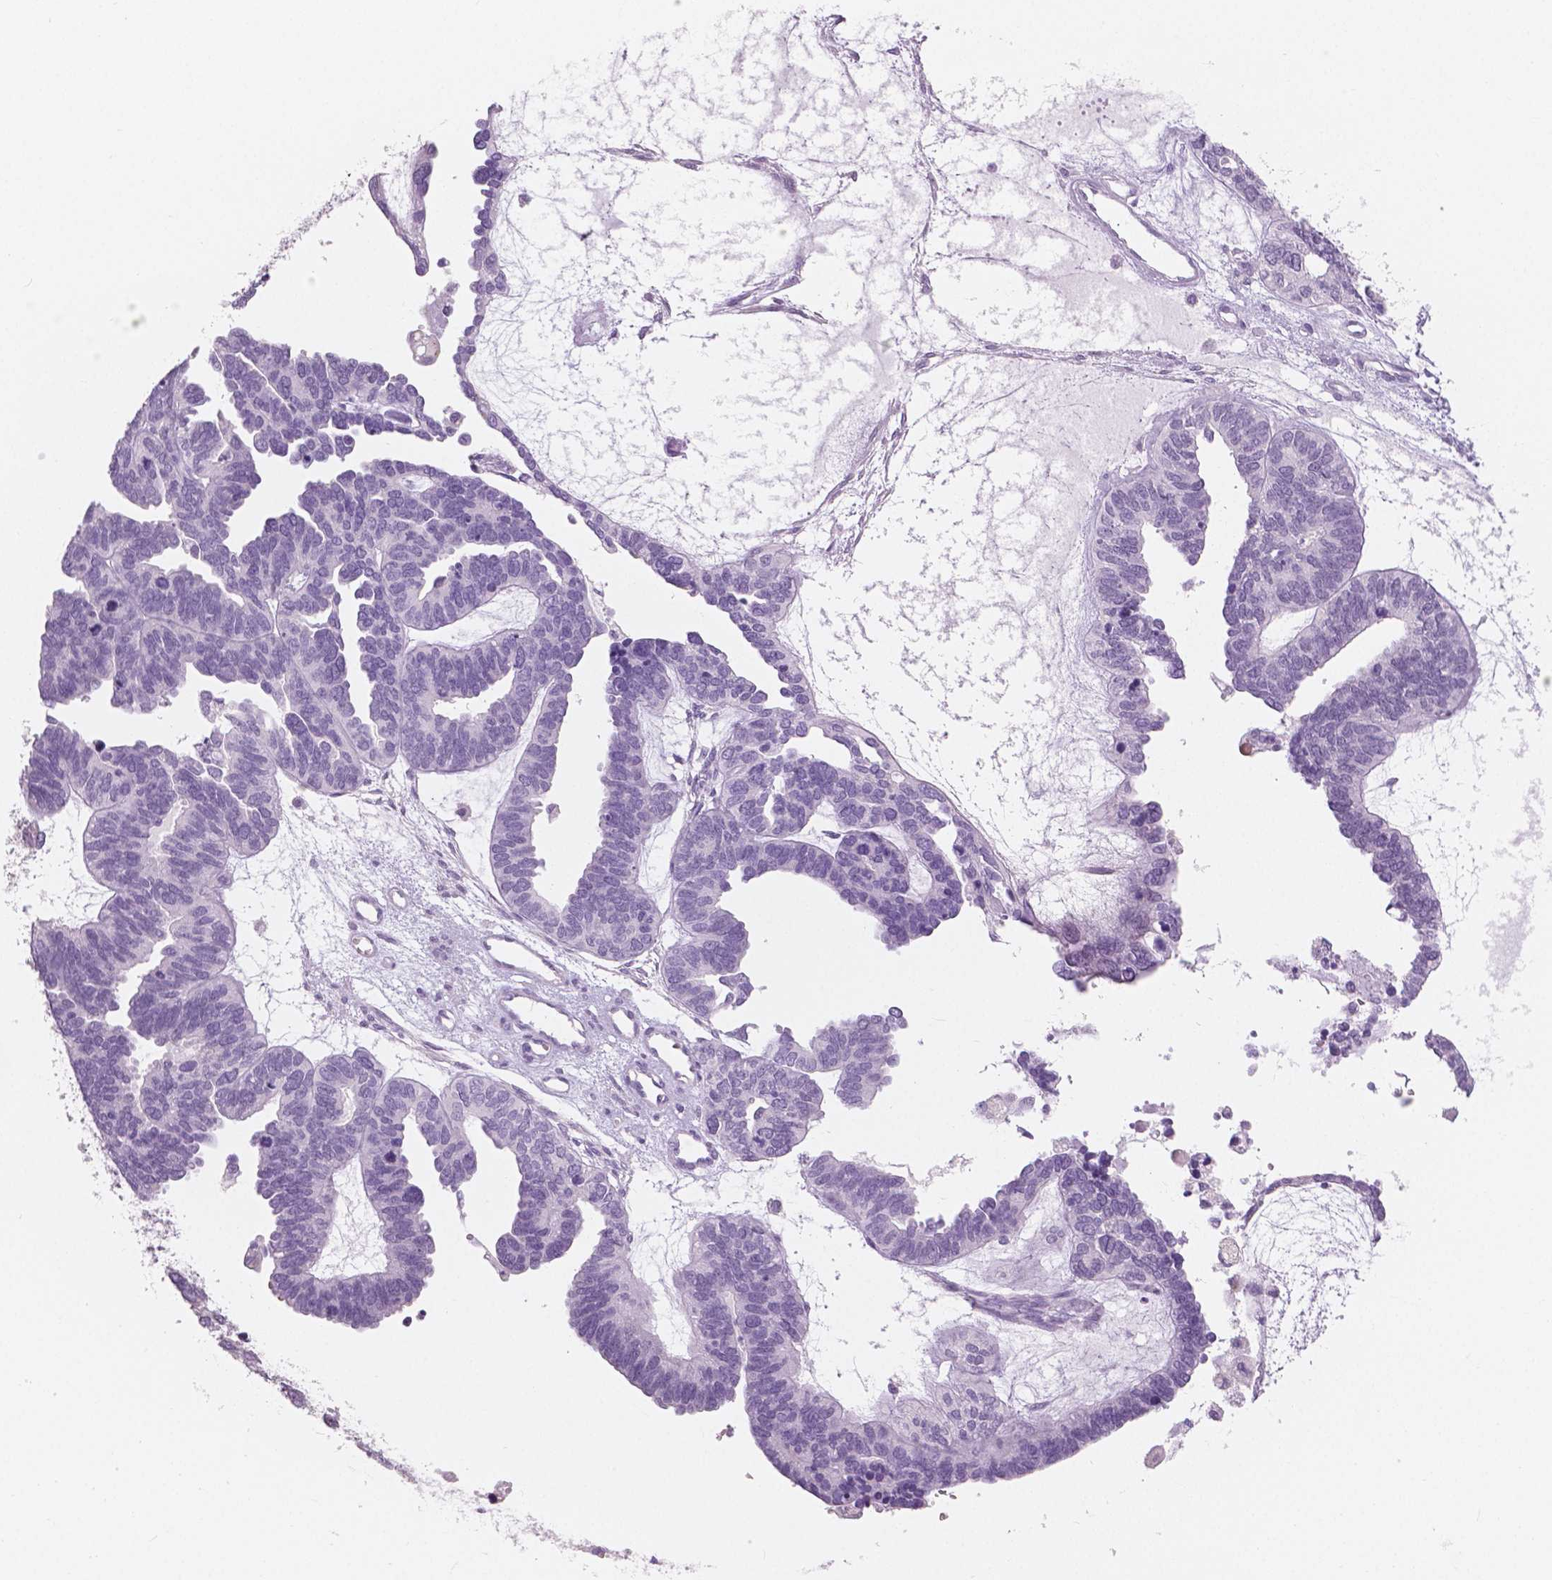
{"staining": {"intensity": "negative", "quantity": "none", "location": "none"}, "tissue": "ovarian cancer", "cell_type": "Tumor cells", "image_type": "cancer", "snomed": [{"axis": "morphology", "description": "Cystadenocarcinoma, serous, NOS"}, {"axis": "topography", "description": "Ovary"}], "caption": "Tumor cells are negative for protein expression in human serous cystadenocarcinoma (ovarian).", "gene": "A4GNT", "patient": {"sex": "female", "age": 51}}